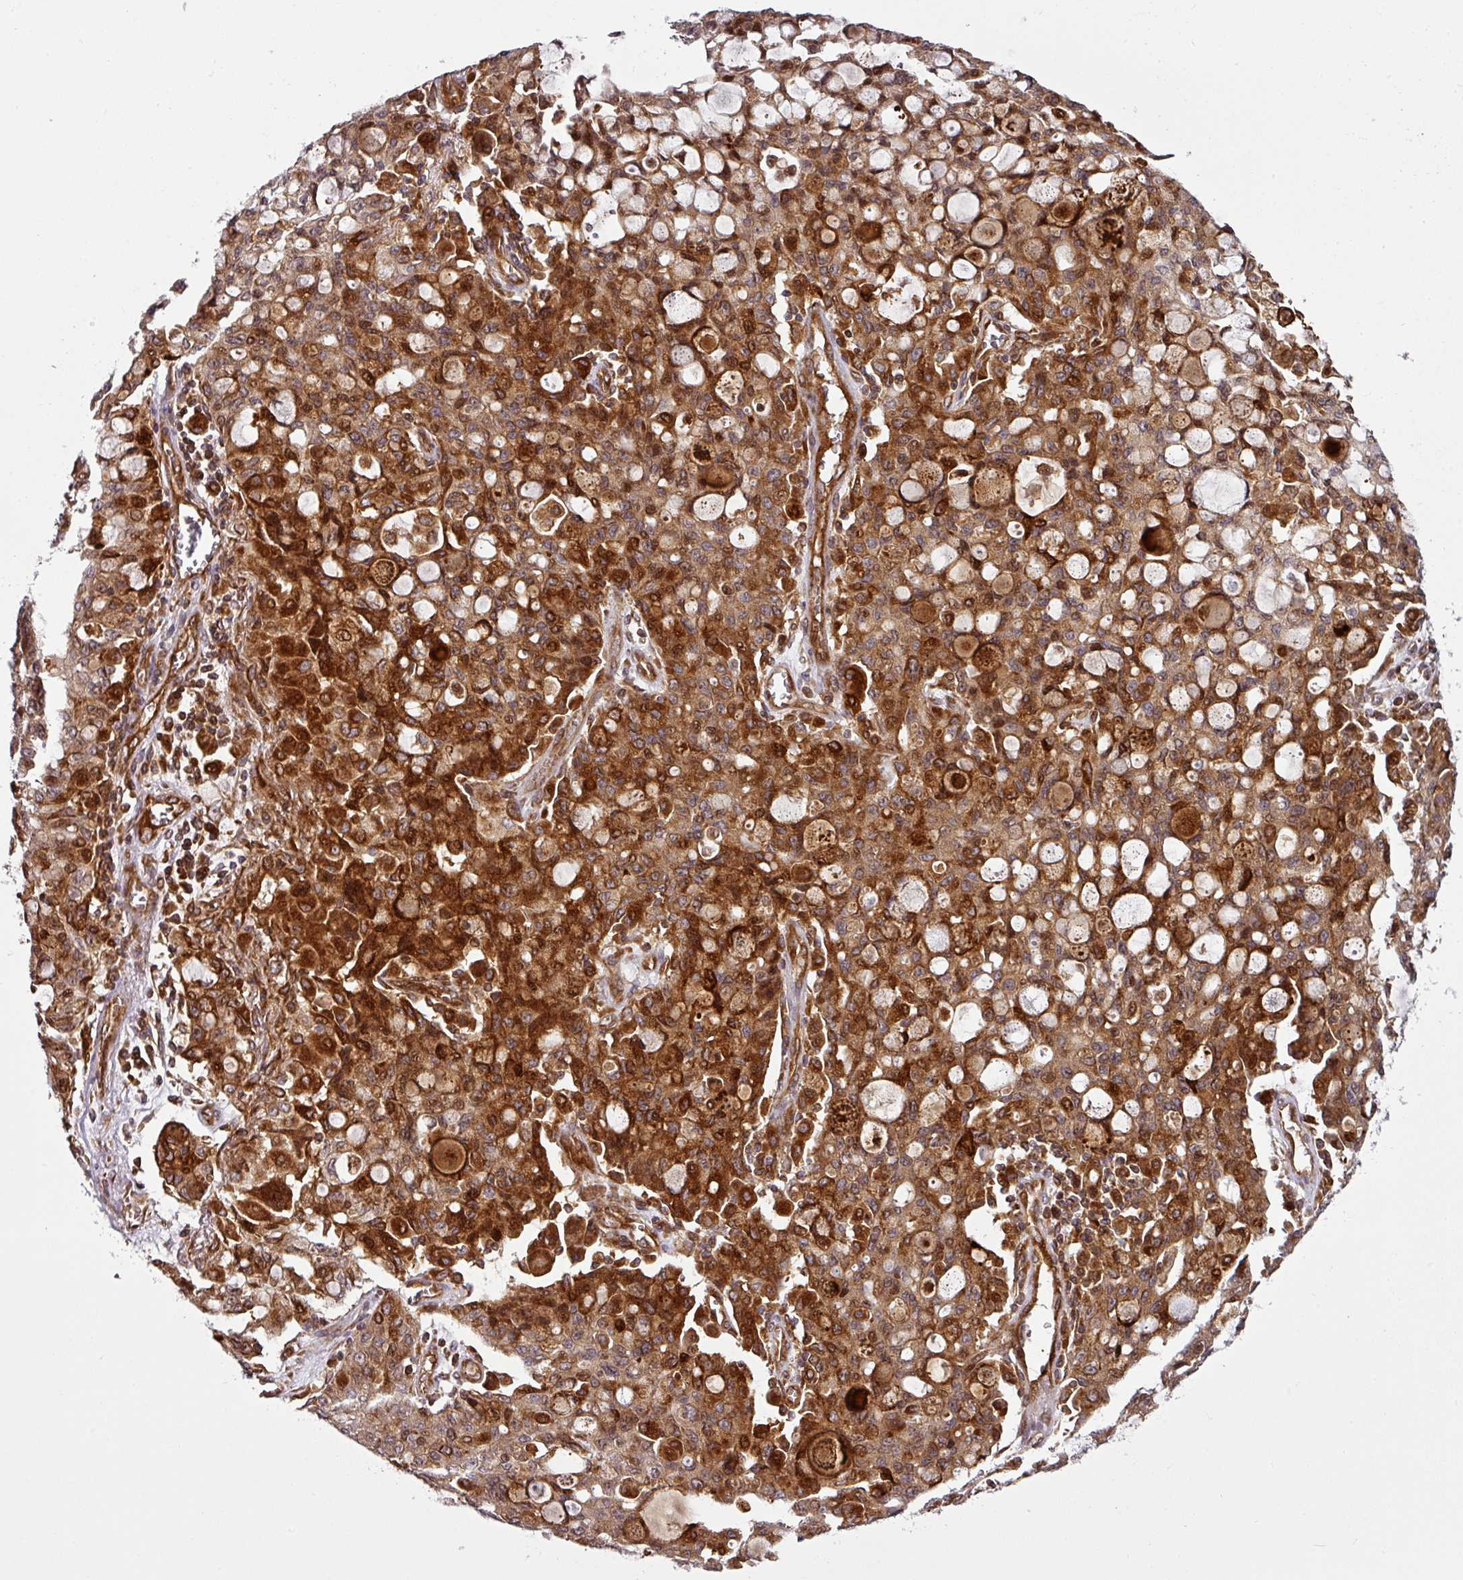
{"staining": {"intensity": "strong", "quantity": ">75%", "location": "cytoplasmic/membranous,nuclear"}, "tissue": "lung cancer", "cell_type": "Tumor cells", "image_type": "cancer", "snomed": [{"axis": "morphology", "description": "Adenocarcinoma, NOS"}, {"axis": "topography", "description": "Lung"}], "caption": "IHC (DAB (3,3'-diaminobenzidine)) staining of lung cancer reveals strong cytoplasmic/membranous and nuclear protein expression in about >75% of tumor cells.", "gene": "ATAT1", "patient": {"sex": "female", "age": 44}}